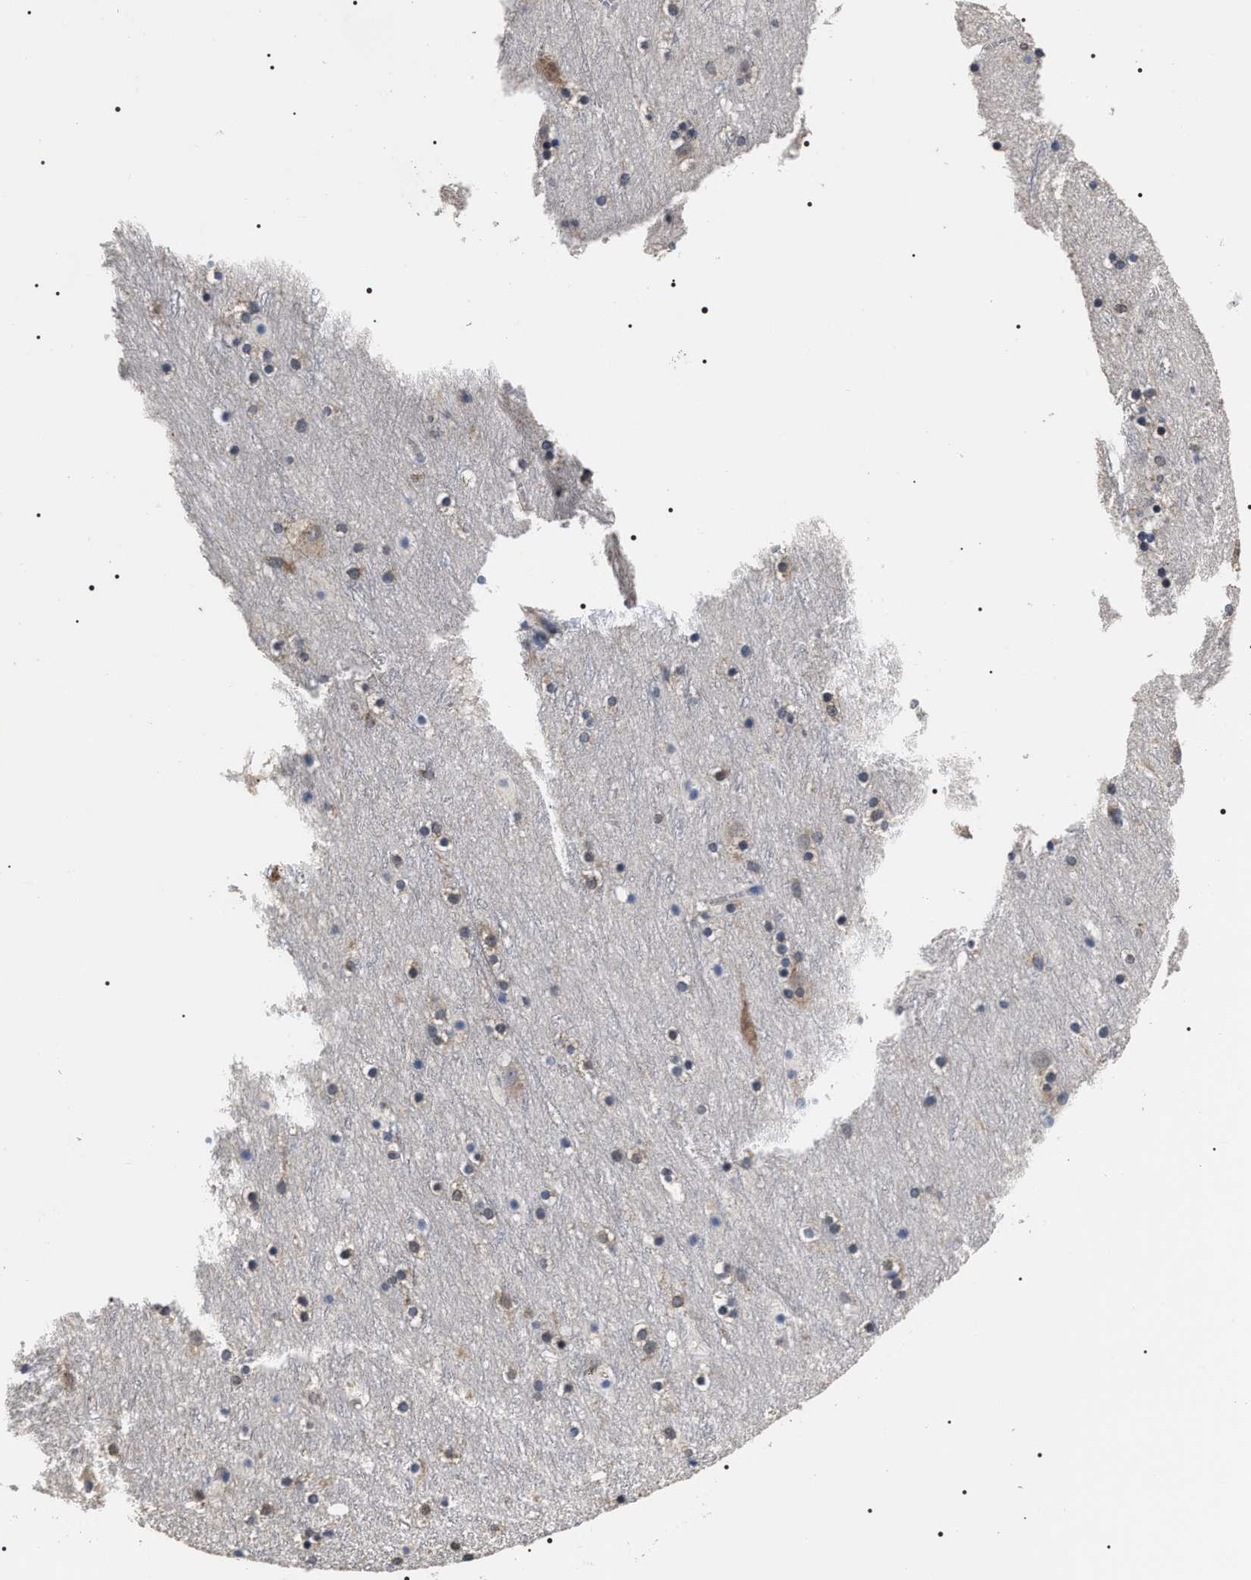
{"staining": {"intensity": "negative", "quantity": "none", "location": "none"}, "tissue": "cerebral cortex", "cell_type": "Endothelial cells", "image_type": "normal", "snomed": [{"axis": "morphology", "description": "Normal tissue, NOS"}, {"axis": "topography", "description": "Cerebral cortex"}], "caption": "Endothelial cells show no significant expression in unremarkable cerebral cortex. (DAB (3,3'-diaminobenzidine) immunohistochemistry (IHC) visualized using brightfield microscopy, high magnification).", "gene": "UPF3A", "patient": {"sex": "male", "age": 45}}